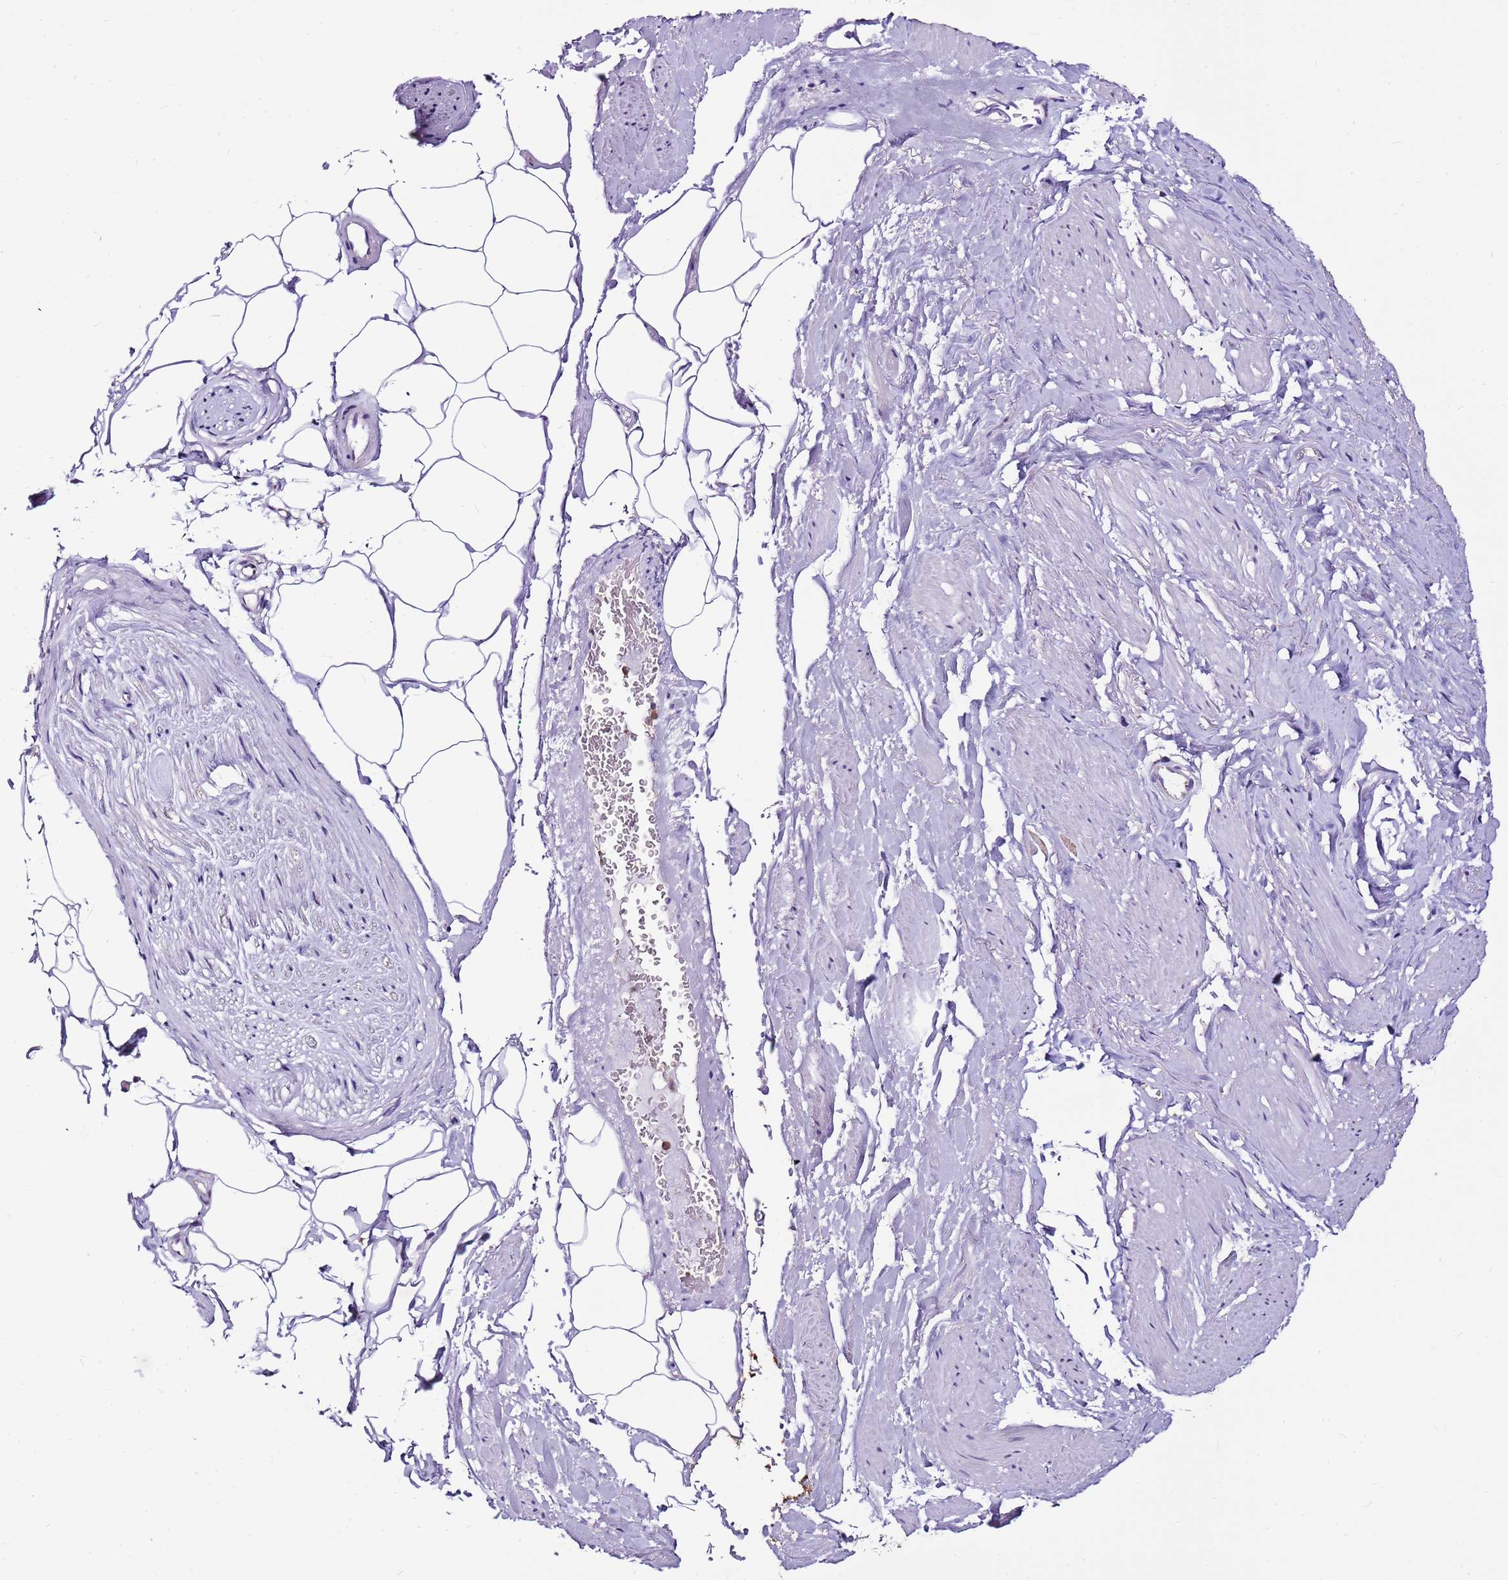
{"staining": {"intensity": "negative", "quantity": "none", "location": "none"}, "tissue": "adipose tissue", "cell_type": "Adipocytes", "image_type": "normal", "snomed": [{"axis": "morphology", "description": "Normal tissue, NOS"}, {"axis": "morphology", "description": "Adenocarcinoma, Low grade"}, {"axis": "topography", "description": "Prostate"}, {"axis": "topography", "description": "Peripheral nerve tissue"}], "caption": "This is an immunohistochemistry photomicrograph of benign human adipose tissue. There is no positivity in adipocytes.", "gene": "ATXN2L", "patient": {"sex": "male", "age": 63}}